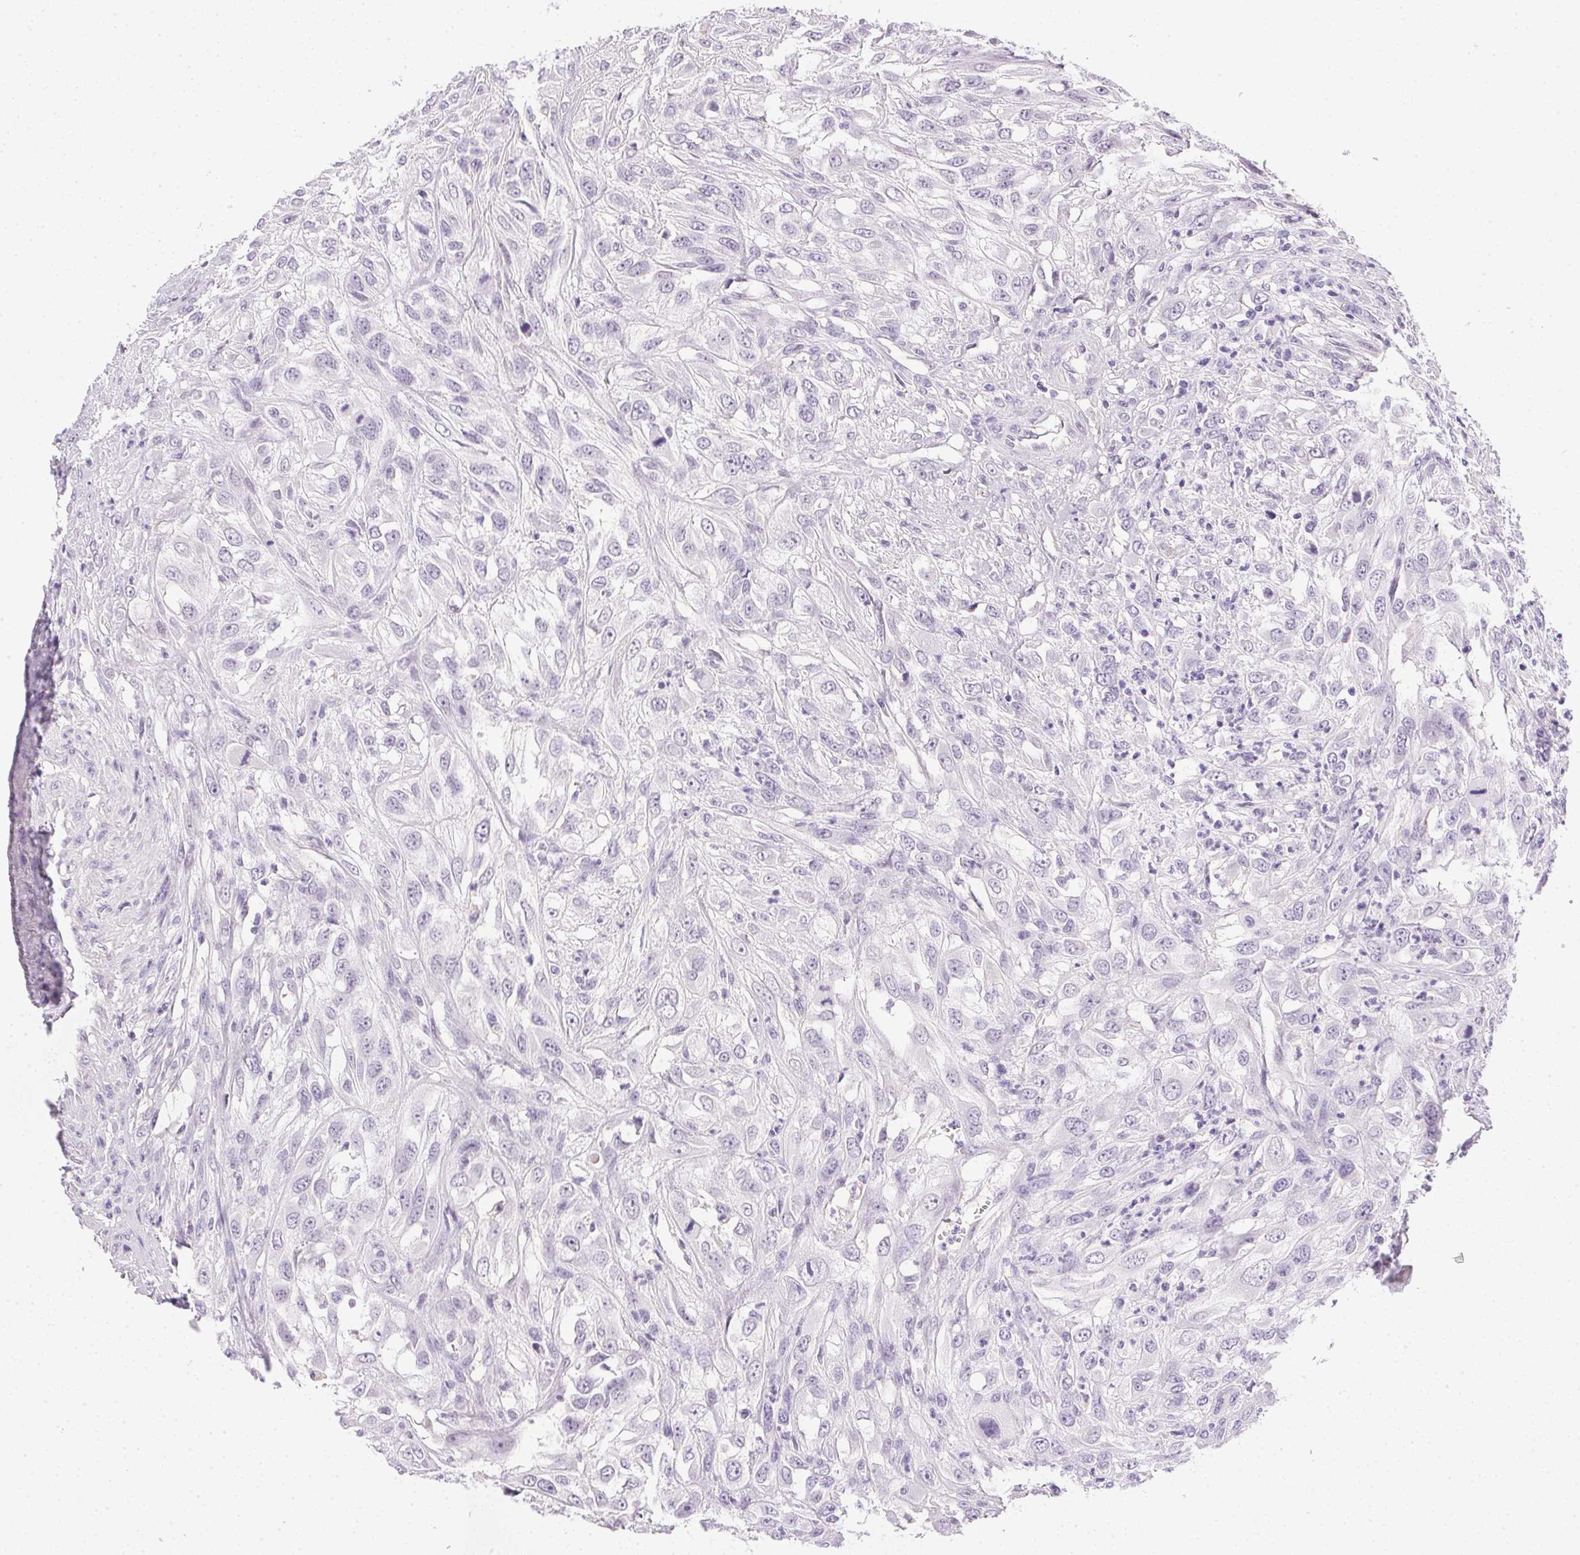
{"staining": {"intensity": "negative", "quantity": "none", "location": "none"}, "tissue": "urothelial cancer", "cell_type": "Tumor cells", "image_type": "cancer", "snomed": [{"axis": "morphology", "description": "Urothelial carcinoma, High grade"}, {"axis": "topography", "description": "Urinary bladder"}], "caption": "The immunohistochemistry photomicrograph has no significant positivity in tumor cells of urothelial cancer tissue. (DAB (3,3'-diaminobenzidine) IHC, high magnification).", "gene": "PRL", "patient": {"sex": "male", "age": 67}}